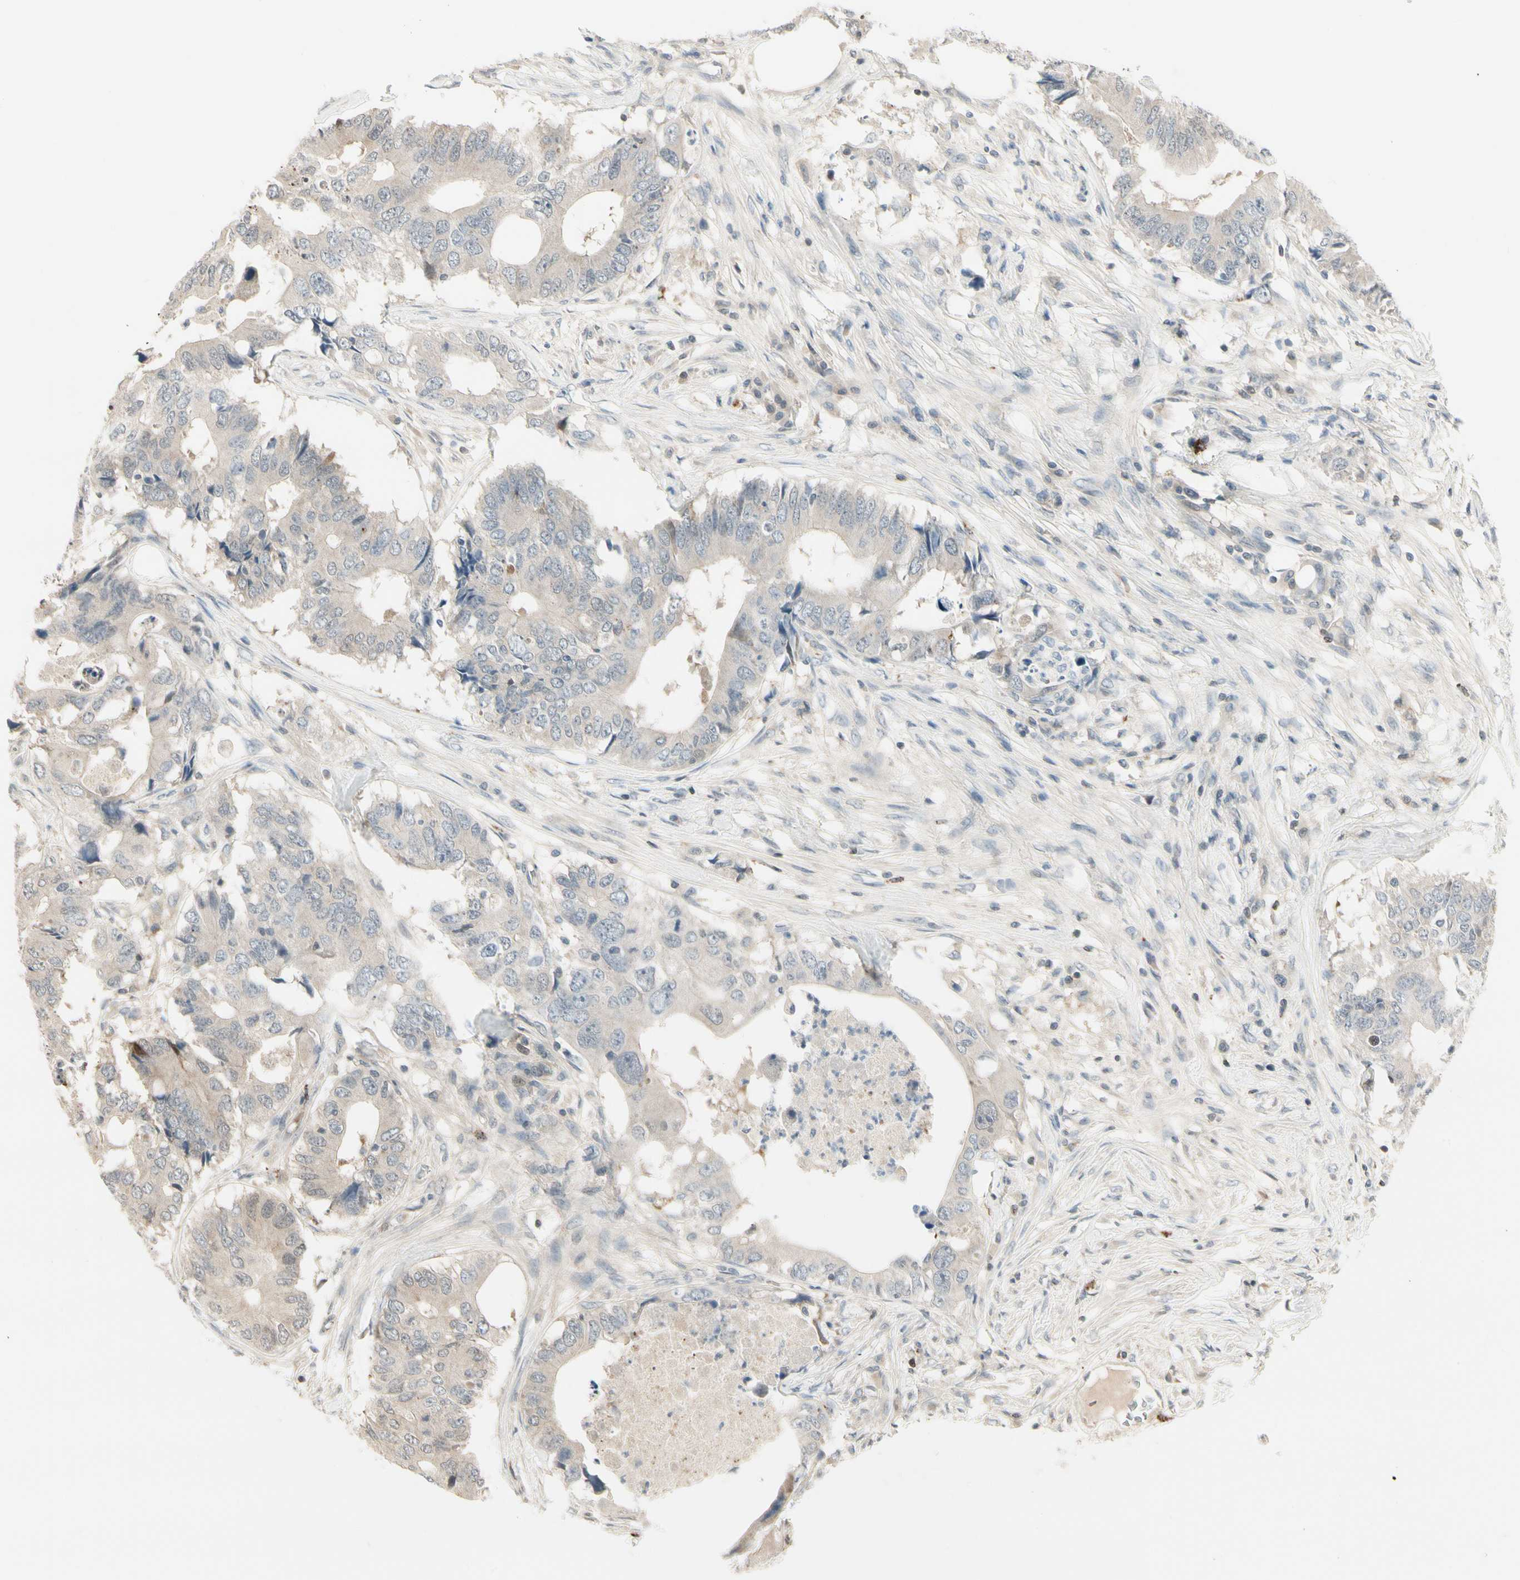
{"staining": {"intensity": "negative", "quantity": "none", "location": "none"}, "tissue": "colorectal cancer", "cell_type": "Tumor cells", "image_type": "cancer", "snomed": [{"axis": "morphology", "description": "Adenocarcinoma, NOS"}, {"axis": "topography", "description": "Colon"}], "caption": "The histopathology image exhibits no staining of tumor cells in colorectal cancer (adenocarcinoma). (DAB IHC with hematoxylin counter stain).", "gene": "EVC", "patient": {"sex": "male", "age": 71}}